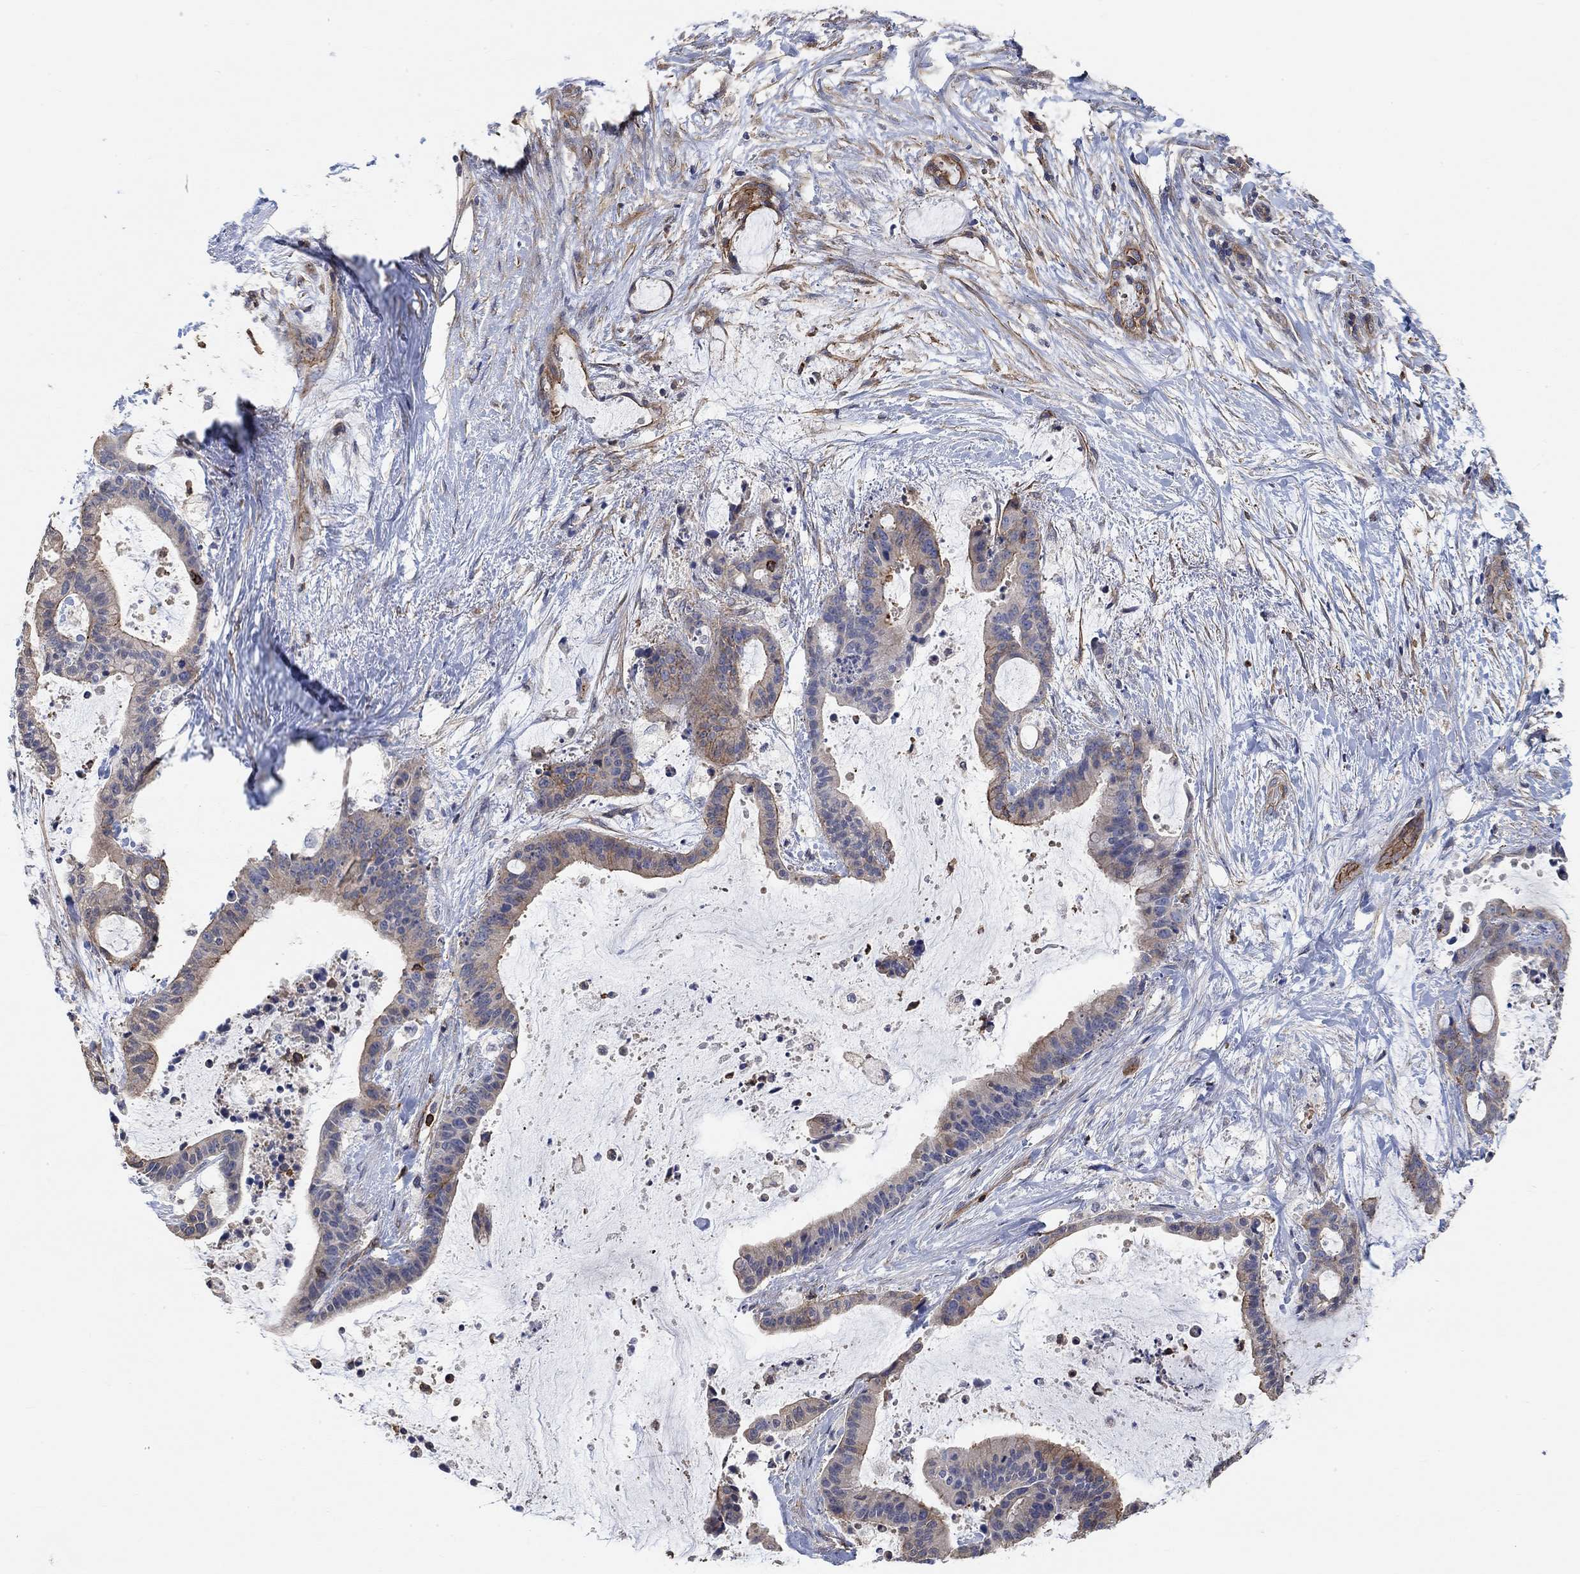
{"staining": {"intensity": "strong", "quantity": "<25%", "location": "cytoplasmic/membranous"}, "tissue": "liver cancer", "cell_type": "Tumor cells", "image_type": "cancer", "snomed": [{"axis": "morphology", "description": "Cholangiocarcinoma"}, {"axis": "topography", "description": "Liver"}], "caption": "The micrograph demonstrates immunohistochemical staining of liver cholangiocarcinoma. There is strong cytoplasmic/membranous staining is present in about <25% of tumor cells.", "gene": "SYT16", "patient": {"sex": "female", "age": 73}}